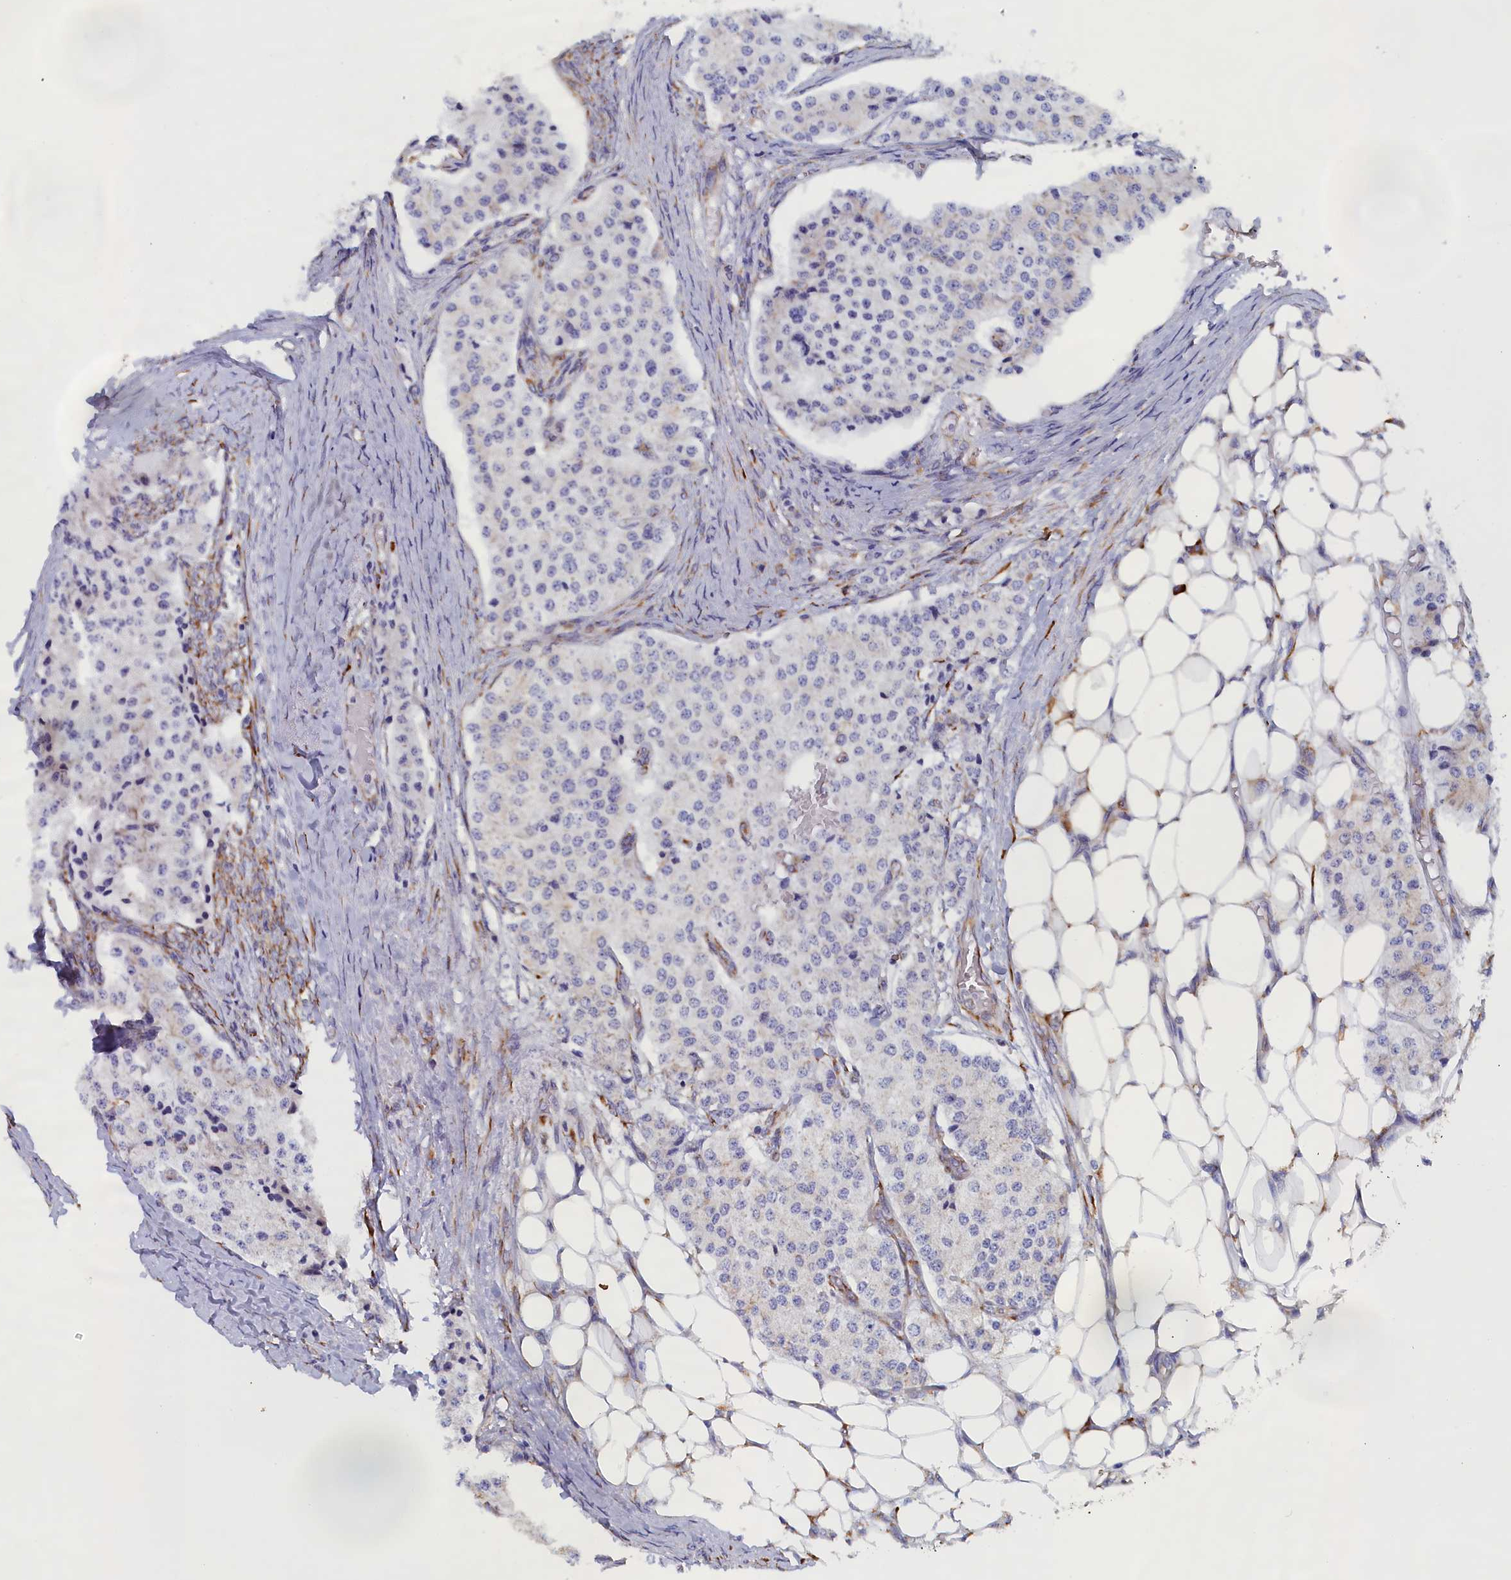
{"staining": {"intensity": "negative", "quantity": "none", "location": "none"}, "tissue": "carcinoid", "cell_type": "Tumor cells", "image_type": "cancer", "snomed": [{"axis": "morphology", "description": "Carcinoid, malignant, NOS"}, {"axis": "topography", "description": "Colon"}], "caption": "The photomicrograph displays no significant staining in tumor cells of carcinoid.", "gene": "CCDC68", "patient": {"sex": "female", "age": 52}}